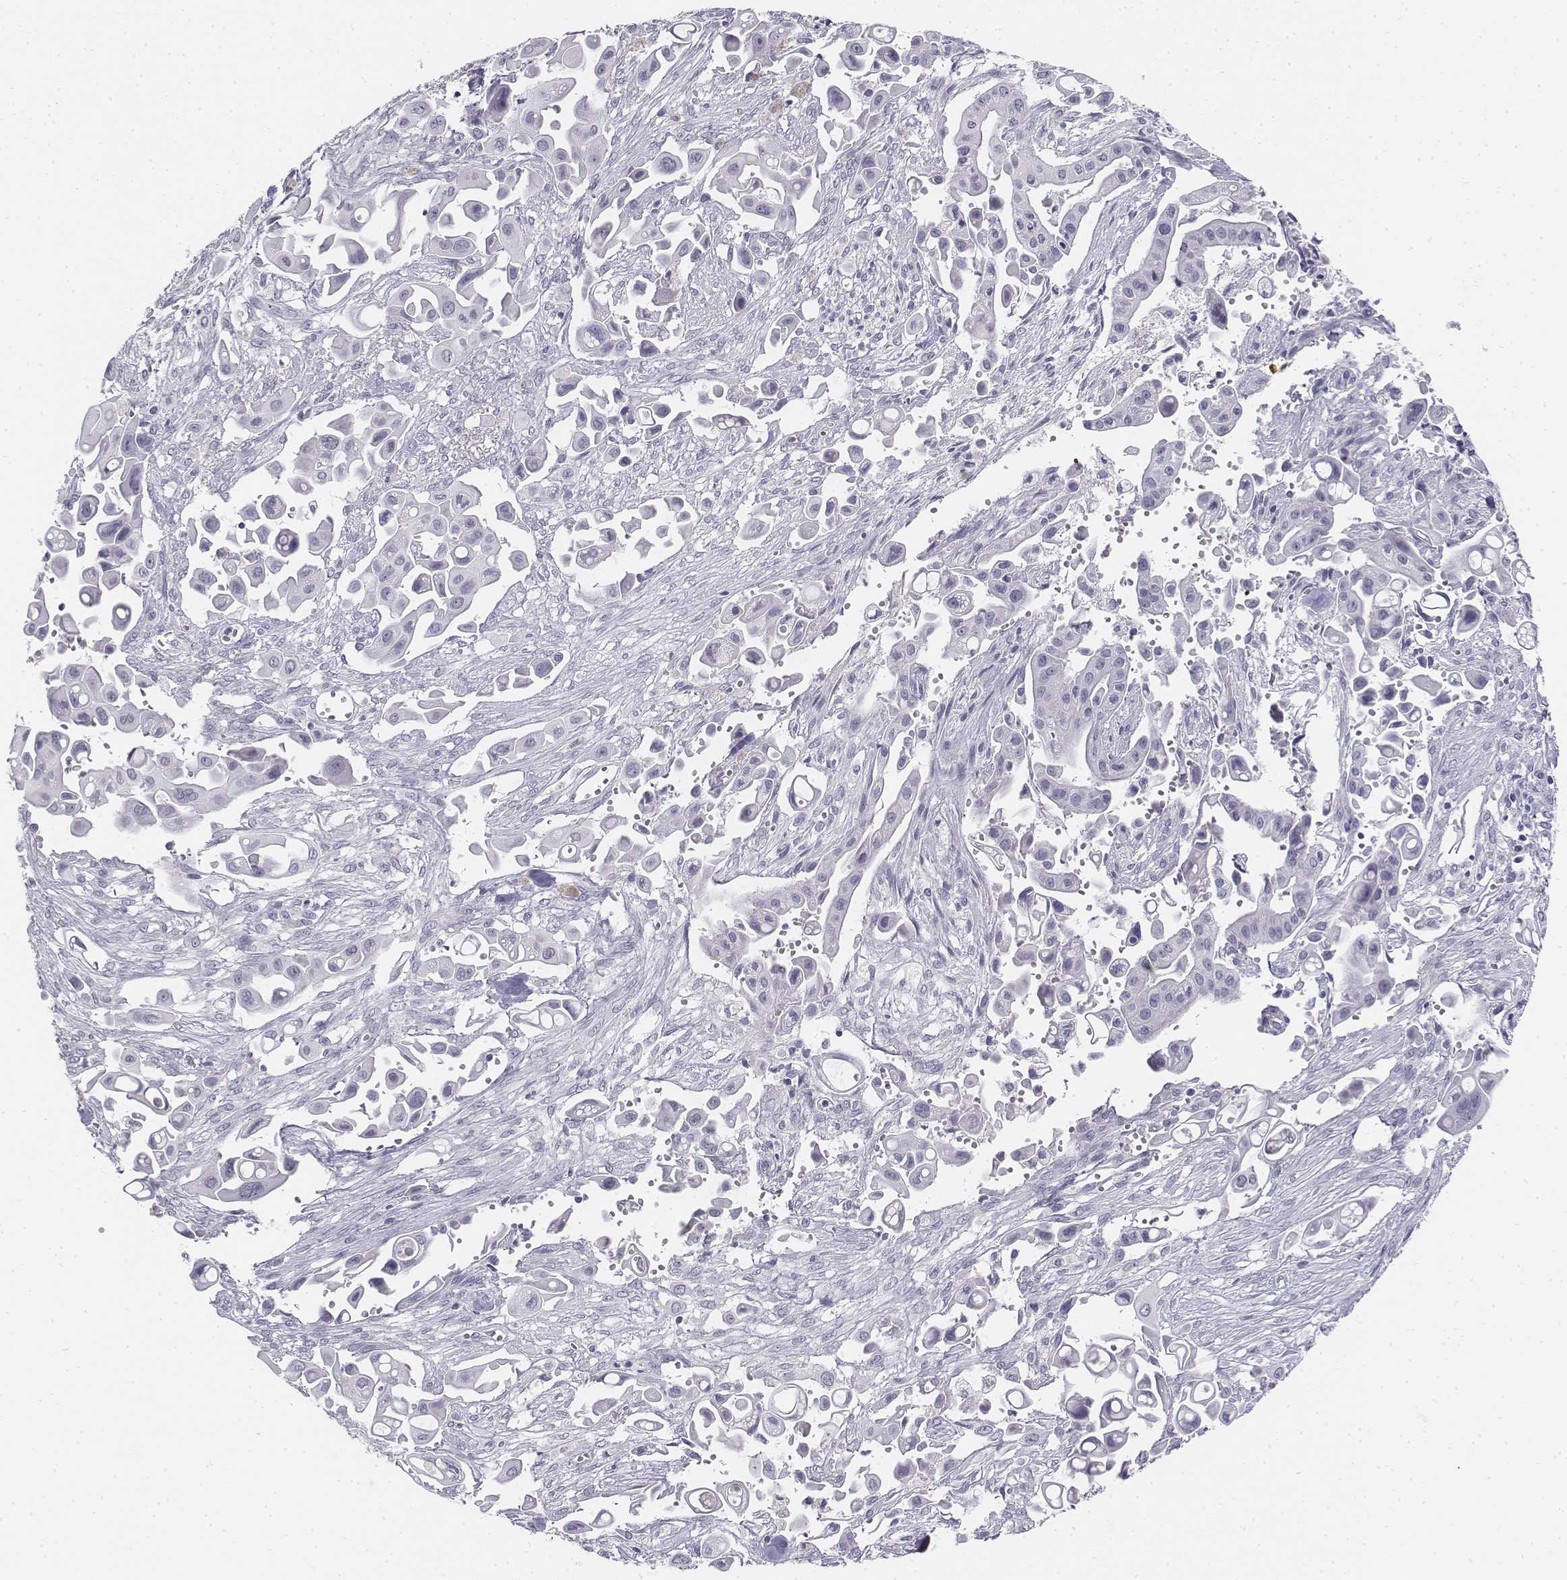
{"staining": {"intensity": "negative", "quantity": "none", "location": "none"}, "tissue": "pancreatic cancer", "cell_type": "Tumor cells", "image_type": "cancer", "snomed": [{"axis": "morphology", "description": "Adenocarcinoma, NOS"}, {"axis": "topography", "description": "Pancreas"}], "caption": "Tumor cells are negative for protein expression in human pancreatic adenocarcinoma.", "gene": "TH", "patient": {"sex": "male", "age": 50}}